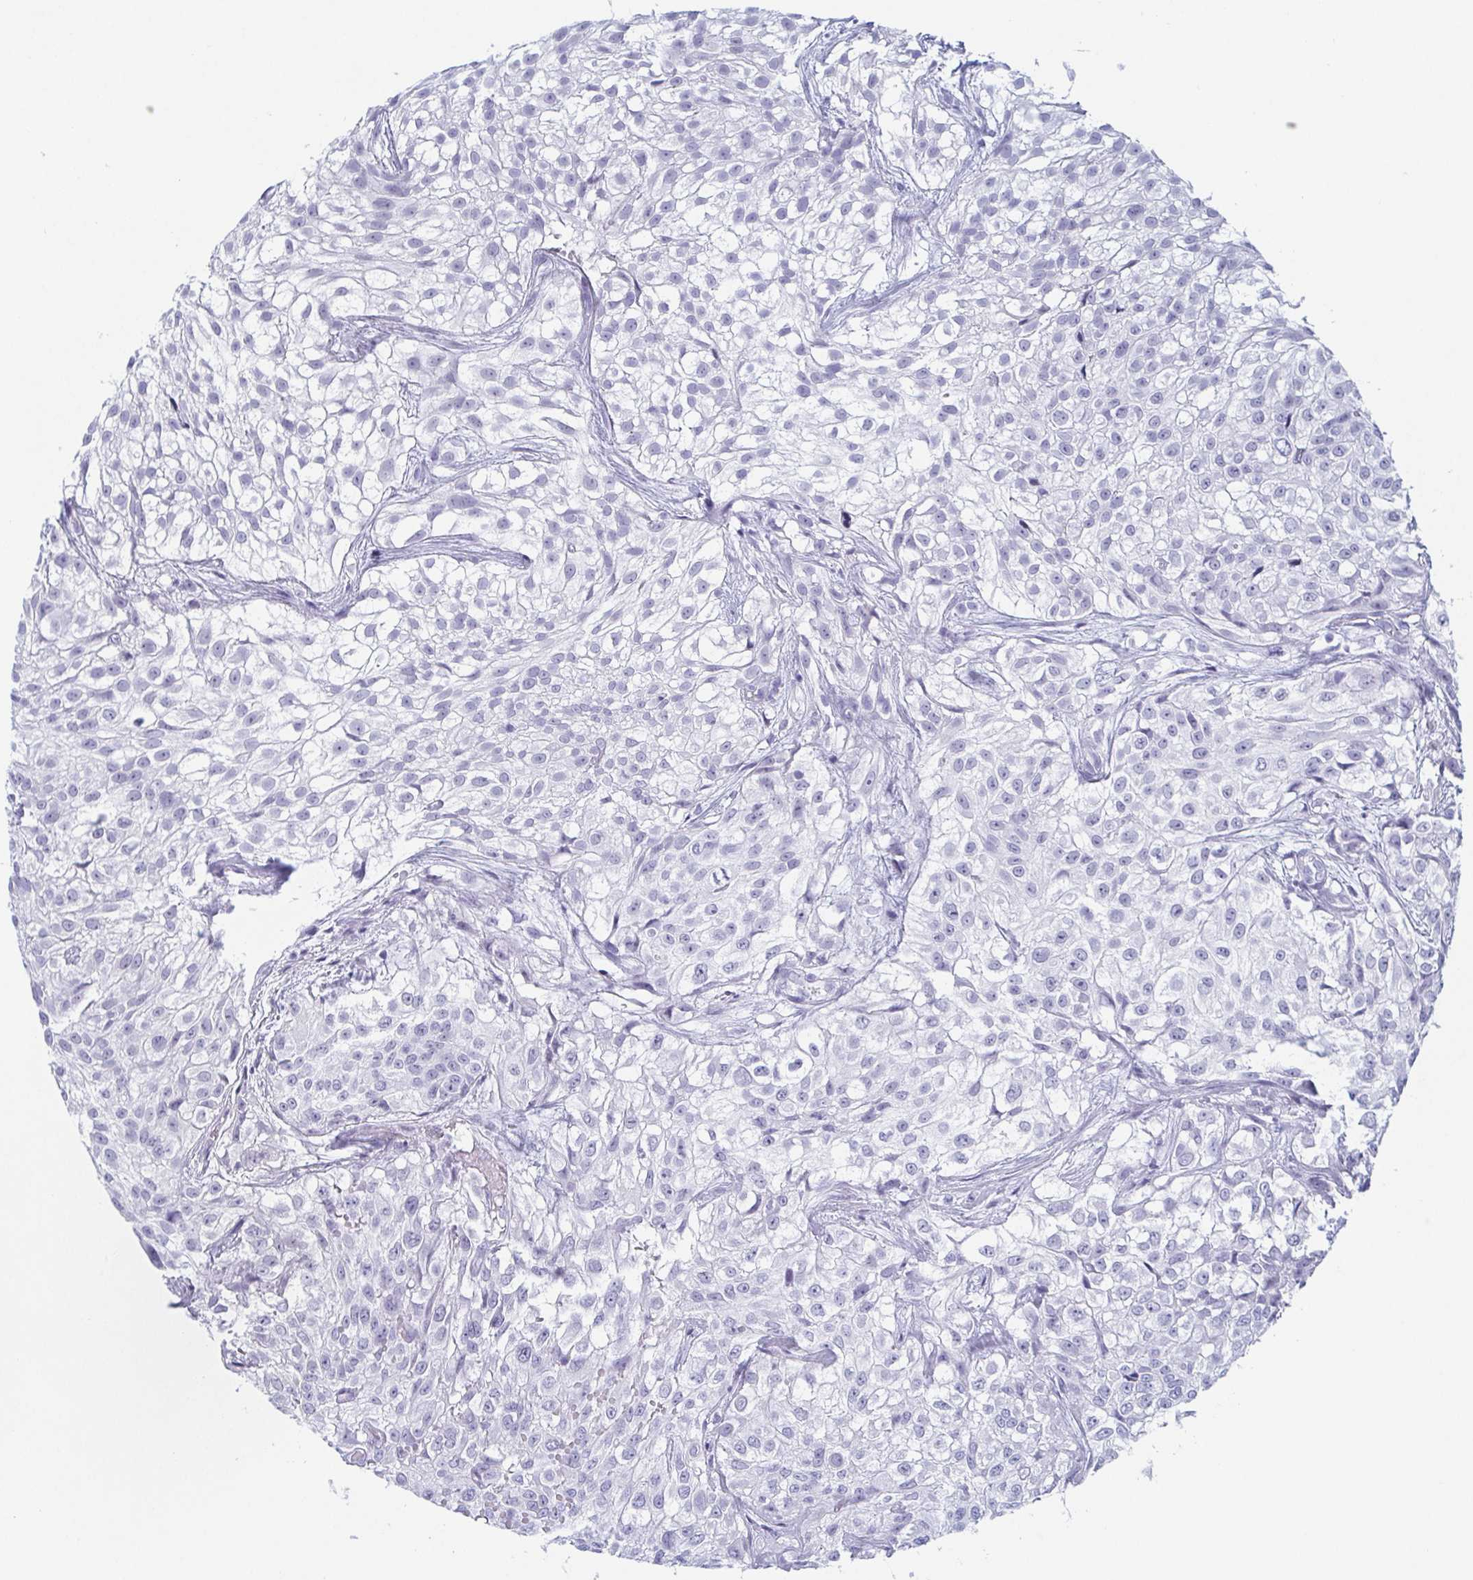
{"staining": {"intensity": "negative", "quantity": "none", "location": "none"}, "tissue": "urothelial cancer", "cell_type": "Tumor cells", "image_type": "cancer", "snomed": [{"axis": "morphology", "description": "Urothelial carcinoma, High grade"}, {"axis": "topography", "description": "Urinary bladder"}], "caption": "High magnification brightfield microscopy of urothelial carcinoma (high-grade) stained with DAB (brown) and counterstained with hematoxylin (blue): tumor cells show no significant staining.", "gene": "REG4", "patient": {"sex": "male", "age": 56}}